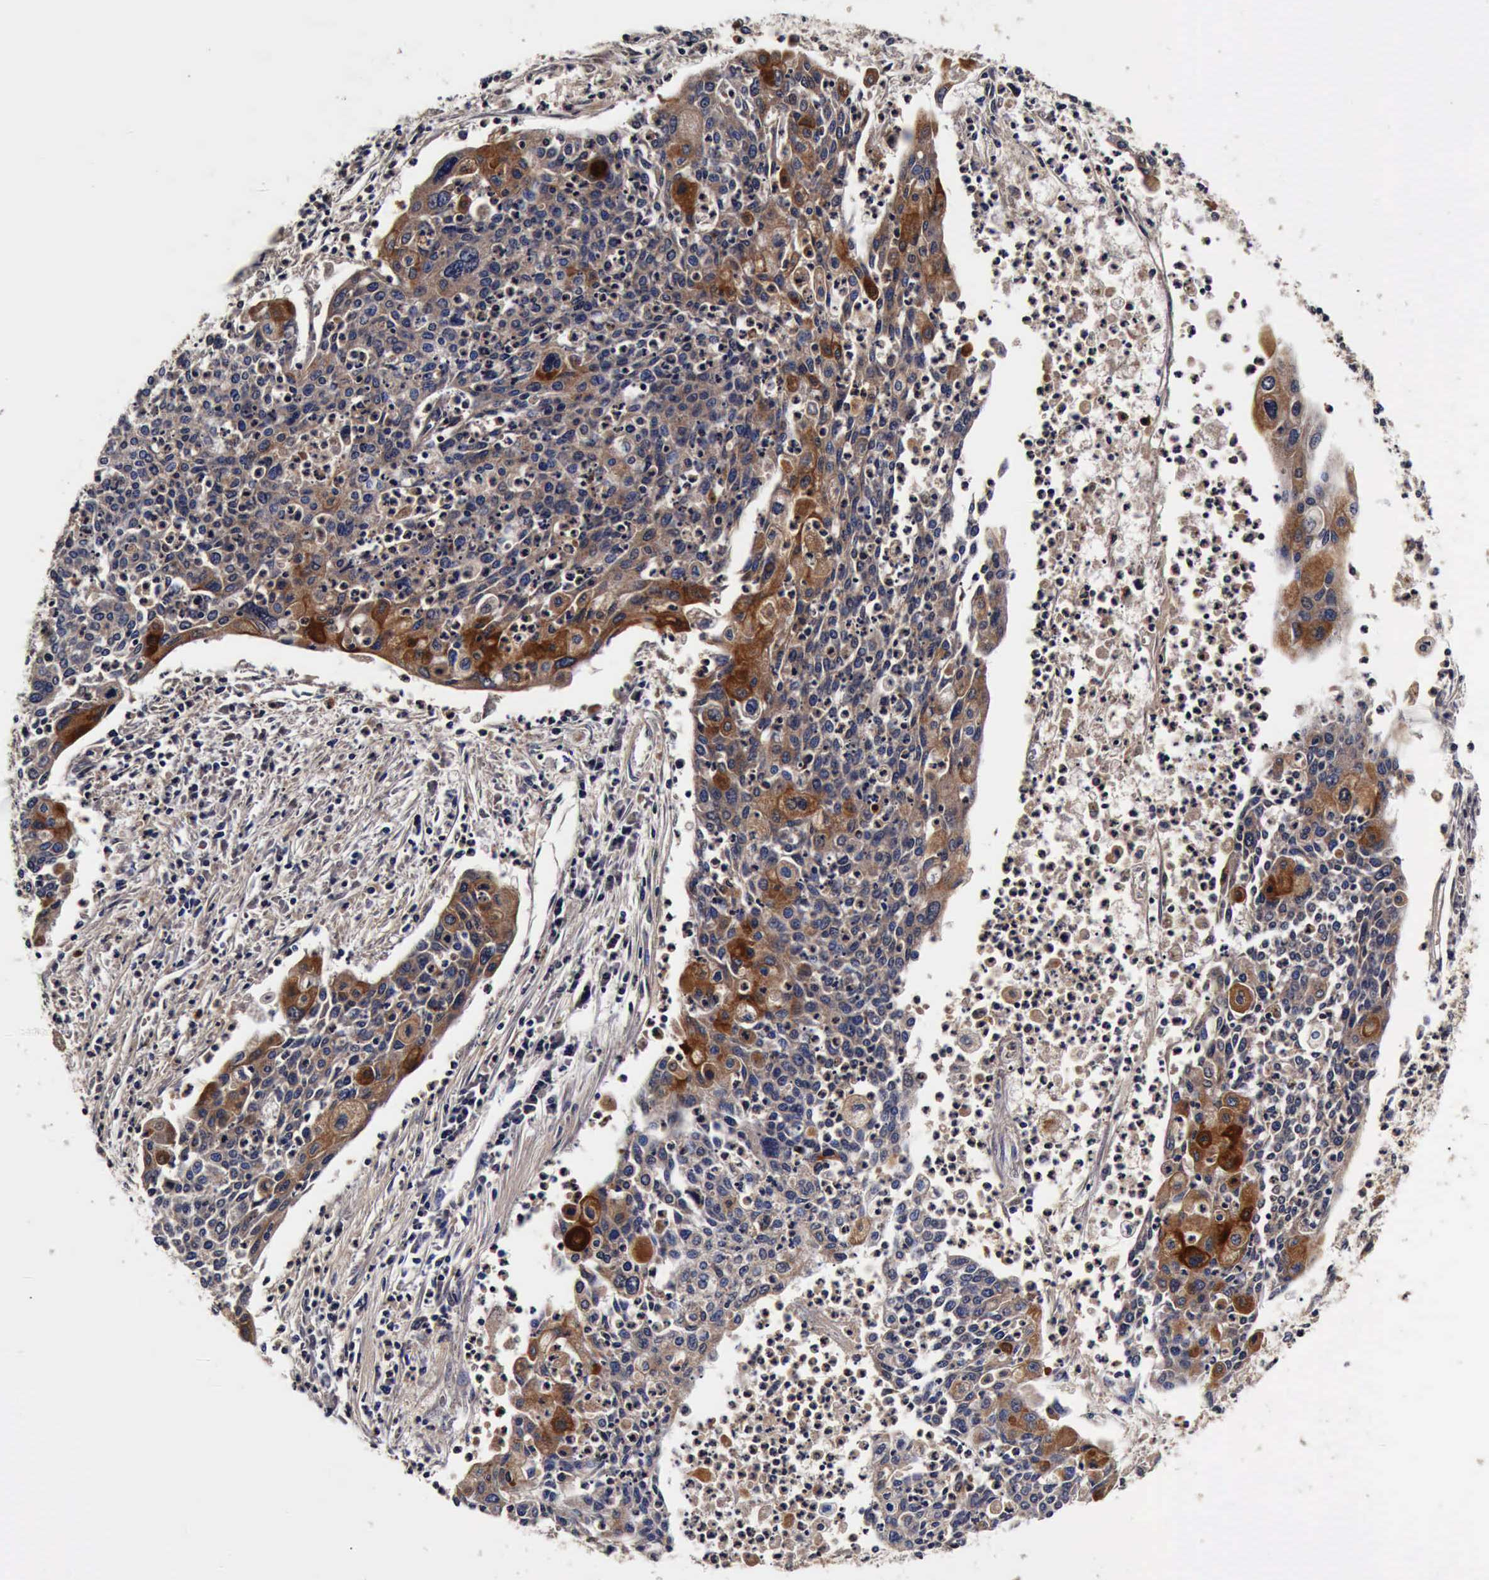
{"staining": {"intensity": "strong", "quantity": "25%-75%", "location": "cytoplasmic/membranous"}, "tissue": "cervical cancer", "cell_type": "Tumor cells", "image_type": "cancer", "snomed": [{"axis": "morphology", "description": "Squamous cell carcinoma, NOS"}, {"axis": "topography", "description": "Cervix"}], "caption": "IHC (DAB (3,3'-diaminobenzidine)) staining of squamous cell carcinoma (cervical) reveals strong cytoplasmic/membranous protein staining in approximately 25%-75% of tumor cells.", "gene": "CST3", "patient": {"sex": "female", "age": 40}}